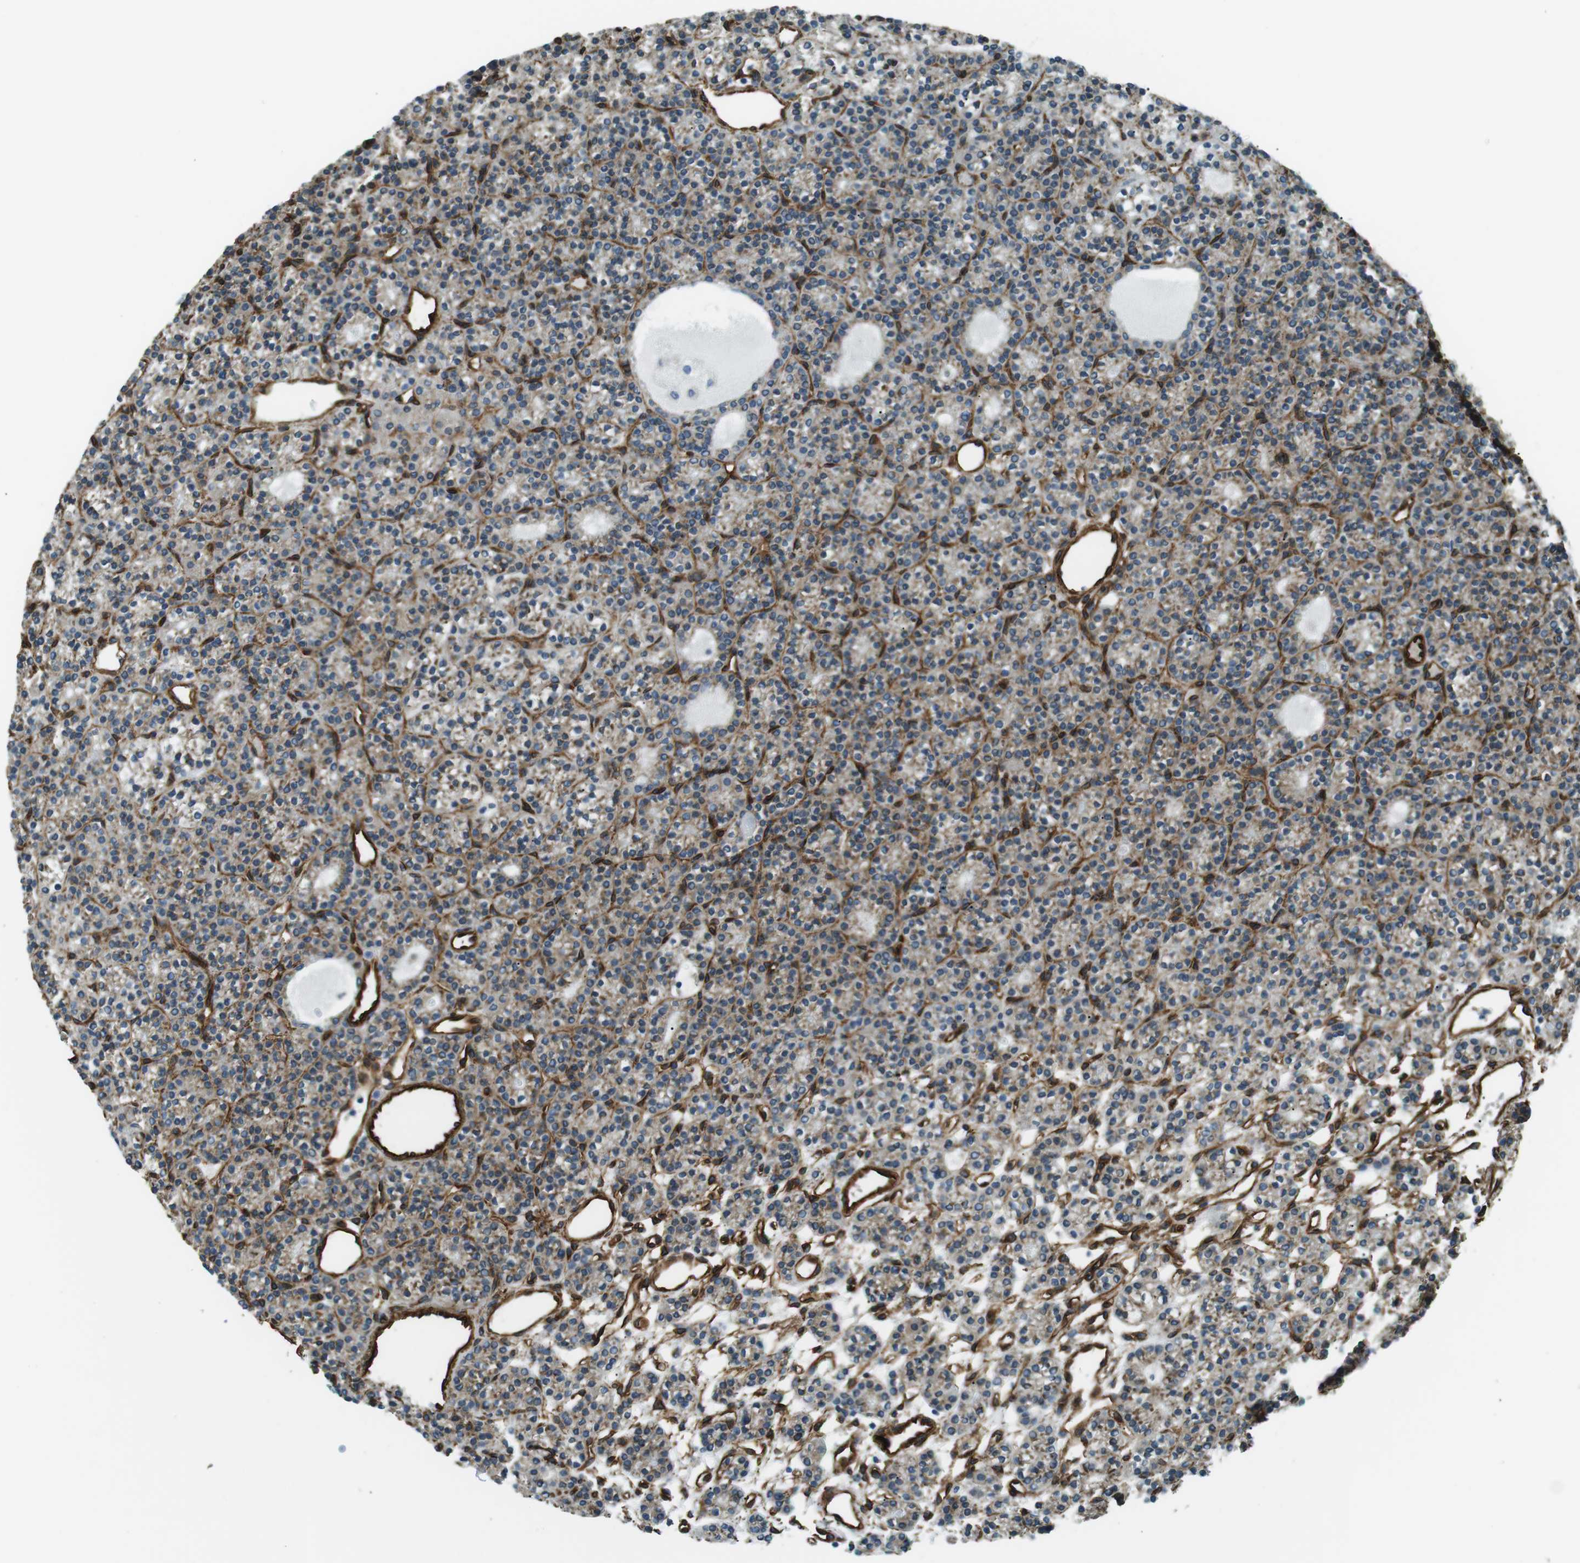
{"staining": {"intensity": "moderate", "quantity": "25%-75%", "location": "cytoplasmic/membranous"}, "tissue": "parathyroid gland", "cell_type": "Glandular cells", "image_type": "normal", "snomed": [{"axis": "morphology", "description": "Normal tissue, NOS"}, {"axis": "morphology", "description": "Adenoma, NOS"}, {"axis": "topography", "description": "Parathyroid gland"}], "caption": "This photomicrograph displays unremarkable parathyroid gland stained with IHC to label a protein in brown. The cytoplasmic/membranous of glandular cells show moderate positivity for the protein. Nuclei are counter-stained blue.", "gene": "ODR4", "patient": {"sex": "female", "age": 64}}